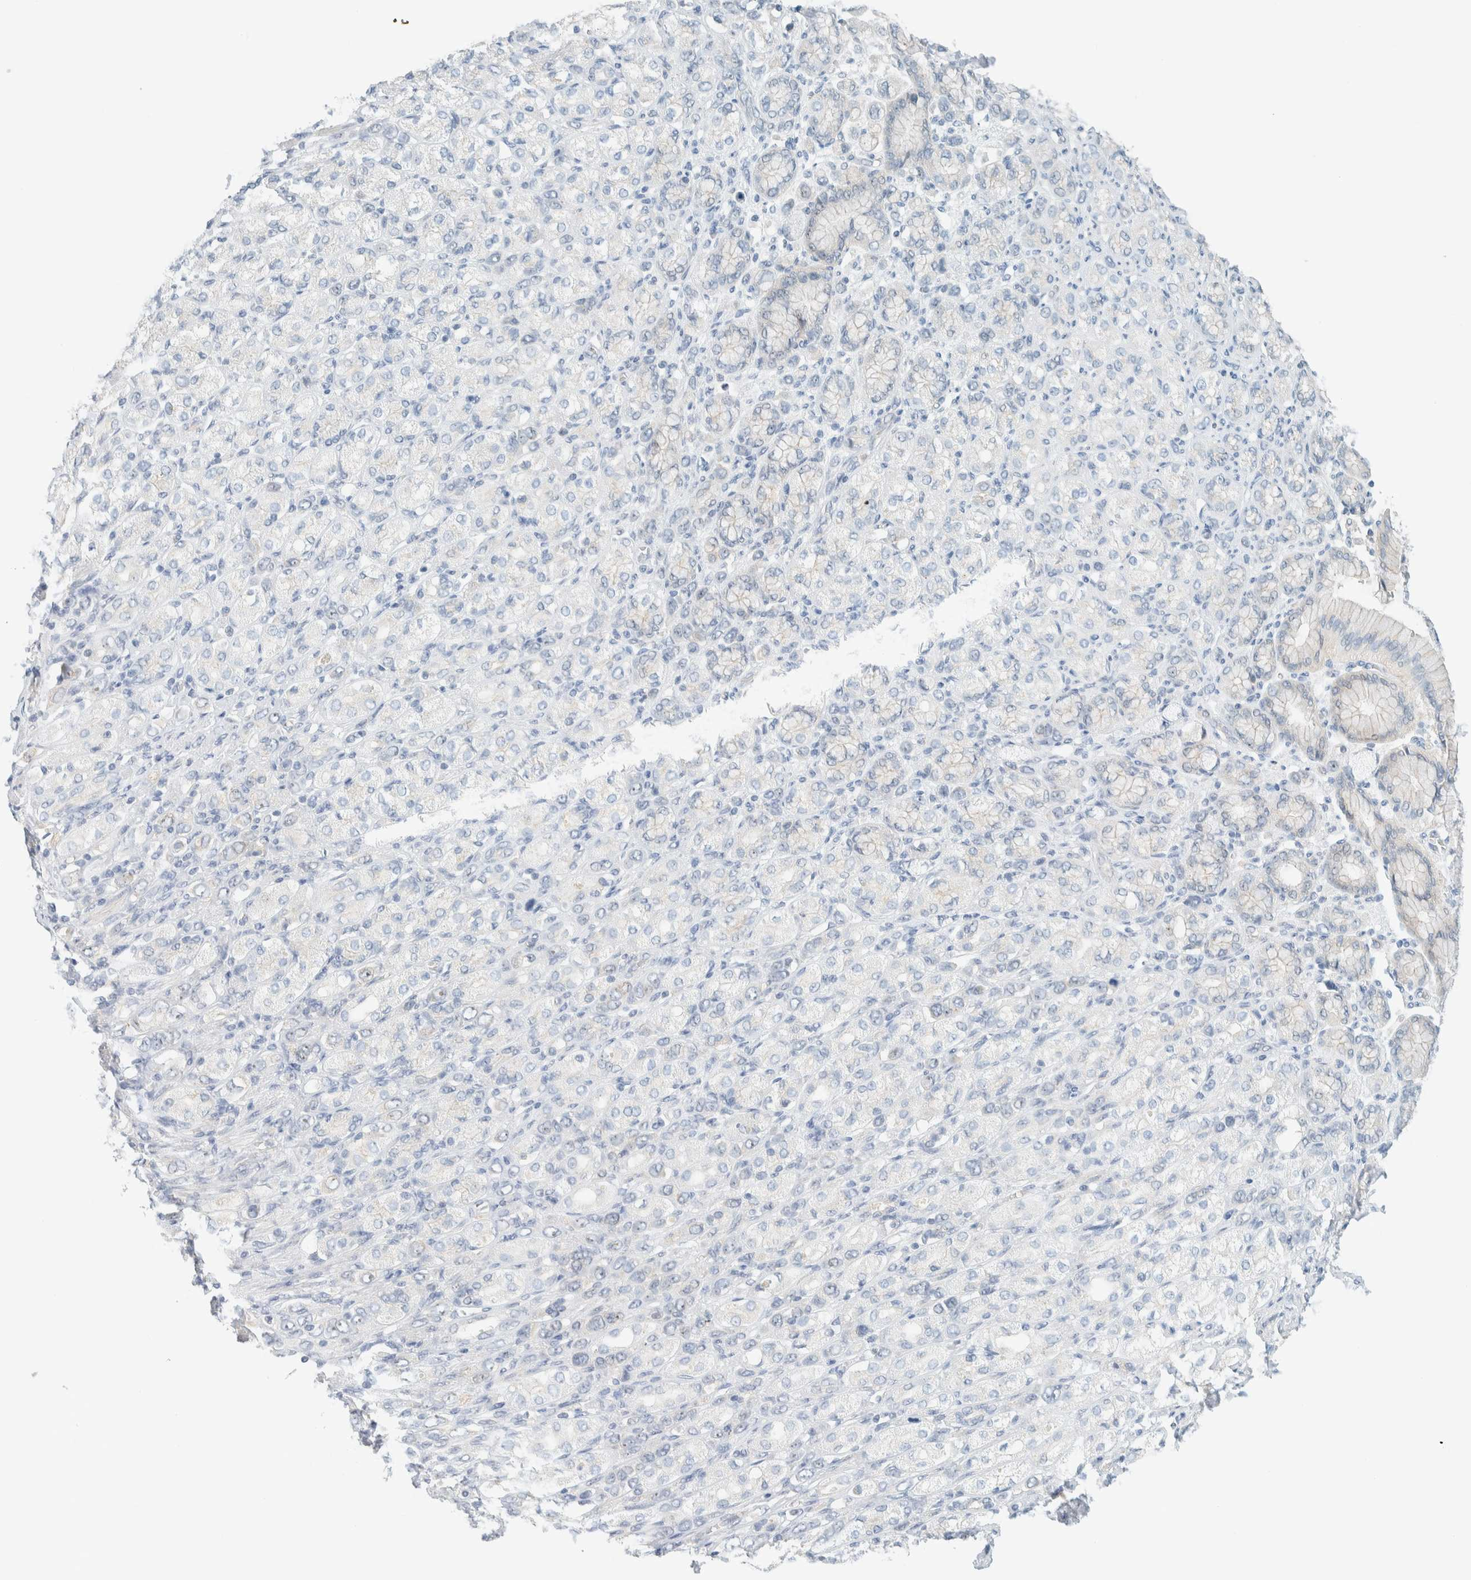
{"staining": {"intensity": "negative", "quantity": "none", "location": "none"}, "tissue": "stomach cancer", "cell_type": "Tumor cells", "image_type": "cancer", "snomed": [{"axis": "morphology", "description": "Adenocarcinoma, NOS"}, {"axis": "topography", "description": "Stomach"}], "caption": "IHC photomicrograph of neoplastic tissue: stomach adenocarcinoma stained with DAB demonstrates no significant protein positivity in tumor cells.", "gene": "NDE1", "patient": {"sex": "female", "age": 65}}